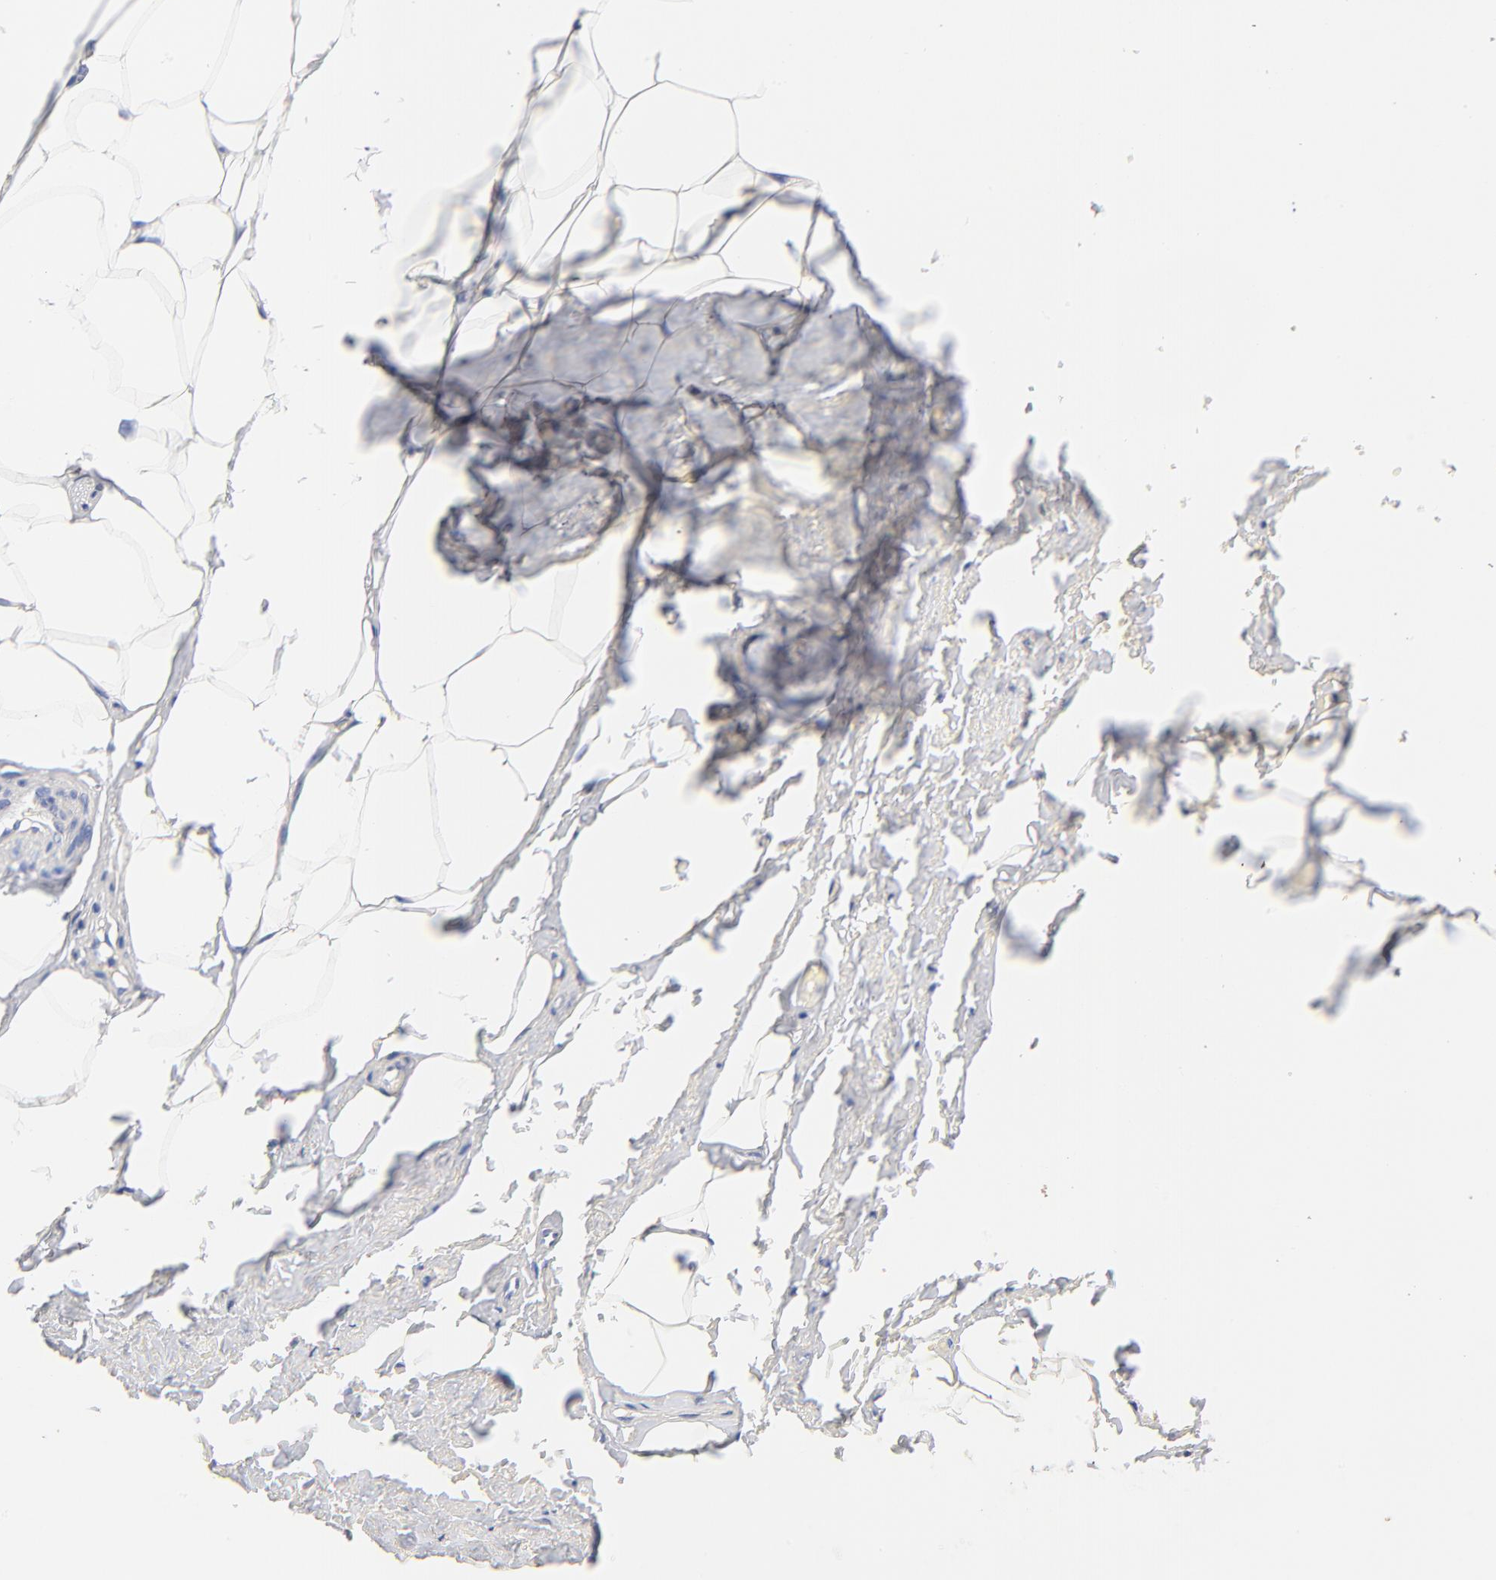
{"staining": {"intensity": "negative", "quantity": "none", "location": "none"}, "tissue": "adipose tissue", "cell_type": "Adipocytes", "image_type": "normal", "snomed": [{"axis": "morphology", "description": "Normal tissue, NOS"}, {"axis": "topography", "description": "Soft tissue"}, {"axis": "topography", "description": "Peripheral nerve tissue"}], "caption": "Photomicrograph shows no significant protein expression in adipocytes of normal adipose tissue. Brightfield microscopy of immunohistochemistry (IHC) stained with DAB (brown) and hematoxylin (blue), captured at high magnification.", "gene": "CPS1", "patient": {"sex": "female", "age": 68}}